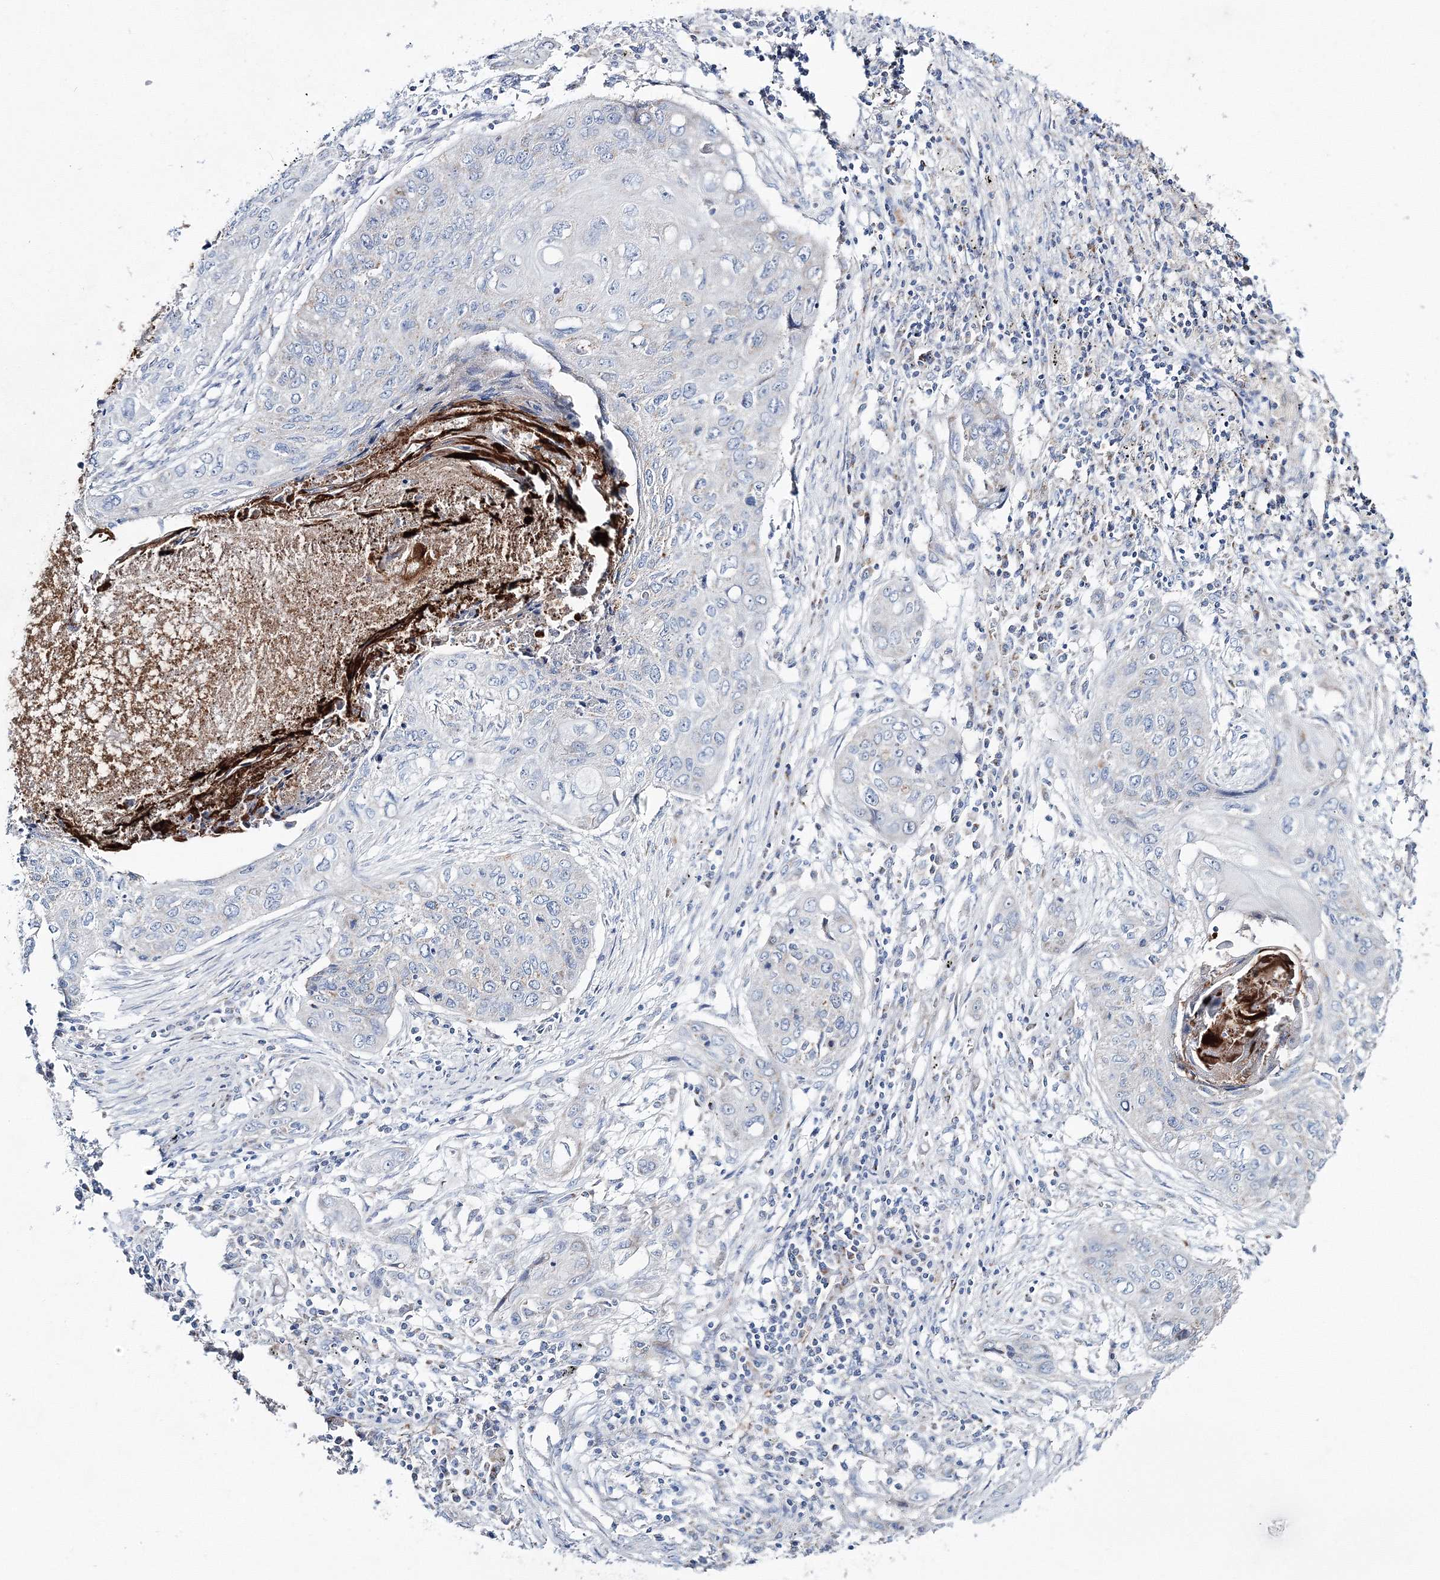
{"staining": {"intensity": "negative", "quantity": "none", "location": "none"}, "tissue": "lung cancer", "cell_type": "Tumor cells", "image_type": "cancer", "snomed": [{"axis": "morphology", "description": "Squamous cell carcinoma, NOS"}, {"axis": "topography", "description": "Lung"}], "caption": "IHC of lung cancer displays no positivity in tumor cells.", "gene": "HIBCH", "patient": {"sex": "female", "age": 63}}